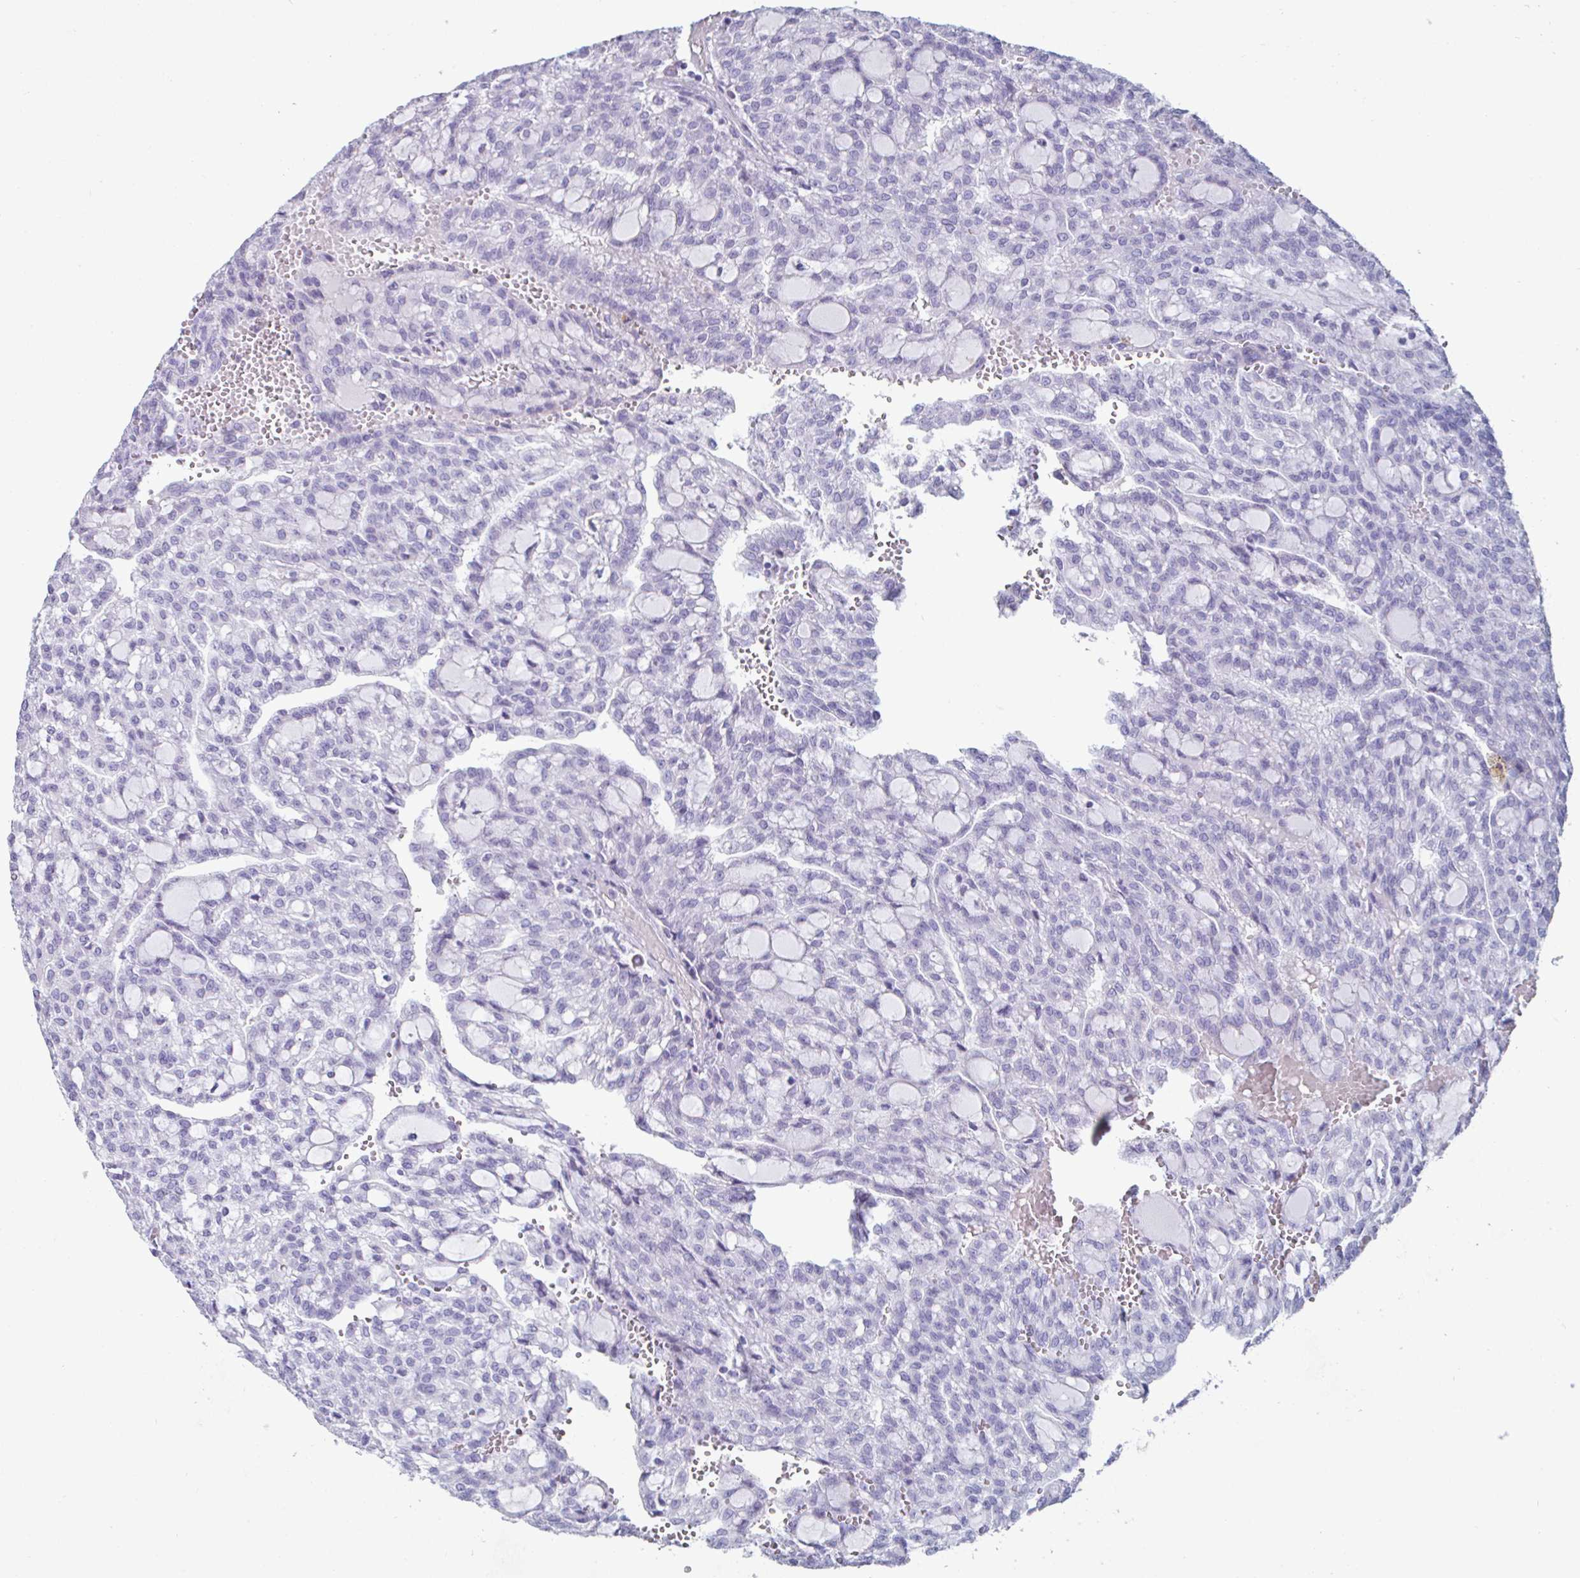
{"staining": {"intensity": "negative", "quantity": "none", "location": "none"}, "tissue": "renal cancer", "cell_type": "Tumor cells", "image_type": "cancer", "snomed": [{"axis": "morphology", "description": "Adenocarcinoma, NOS"}, {"axis": "topography", "description": "Kidney"}], "caption": "High power microscopy micrograph of an IHC histopathology image of renal adenocarcinoma, revealing no significant staining in tumor cells.", "gene": "CREG2", "patient": {"sex": "male", "age": 63}}